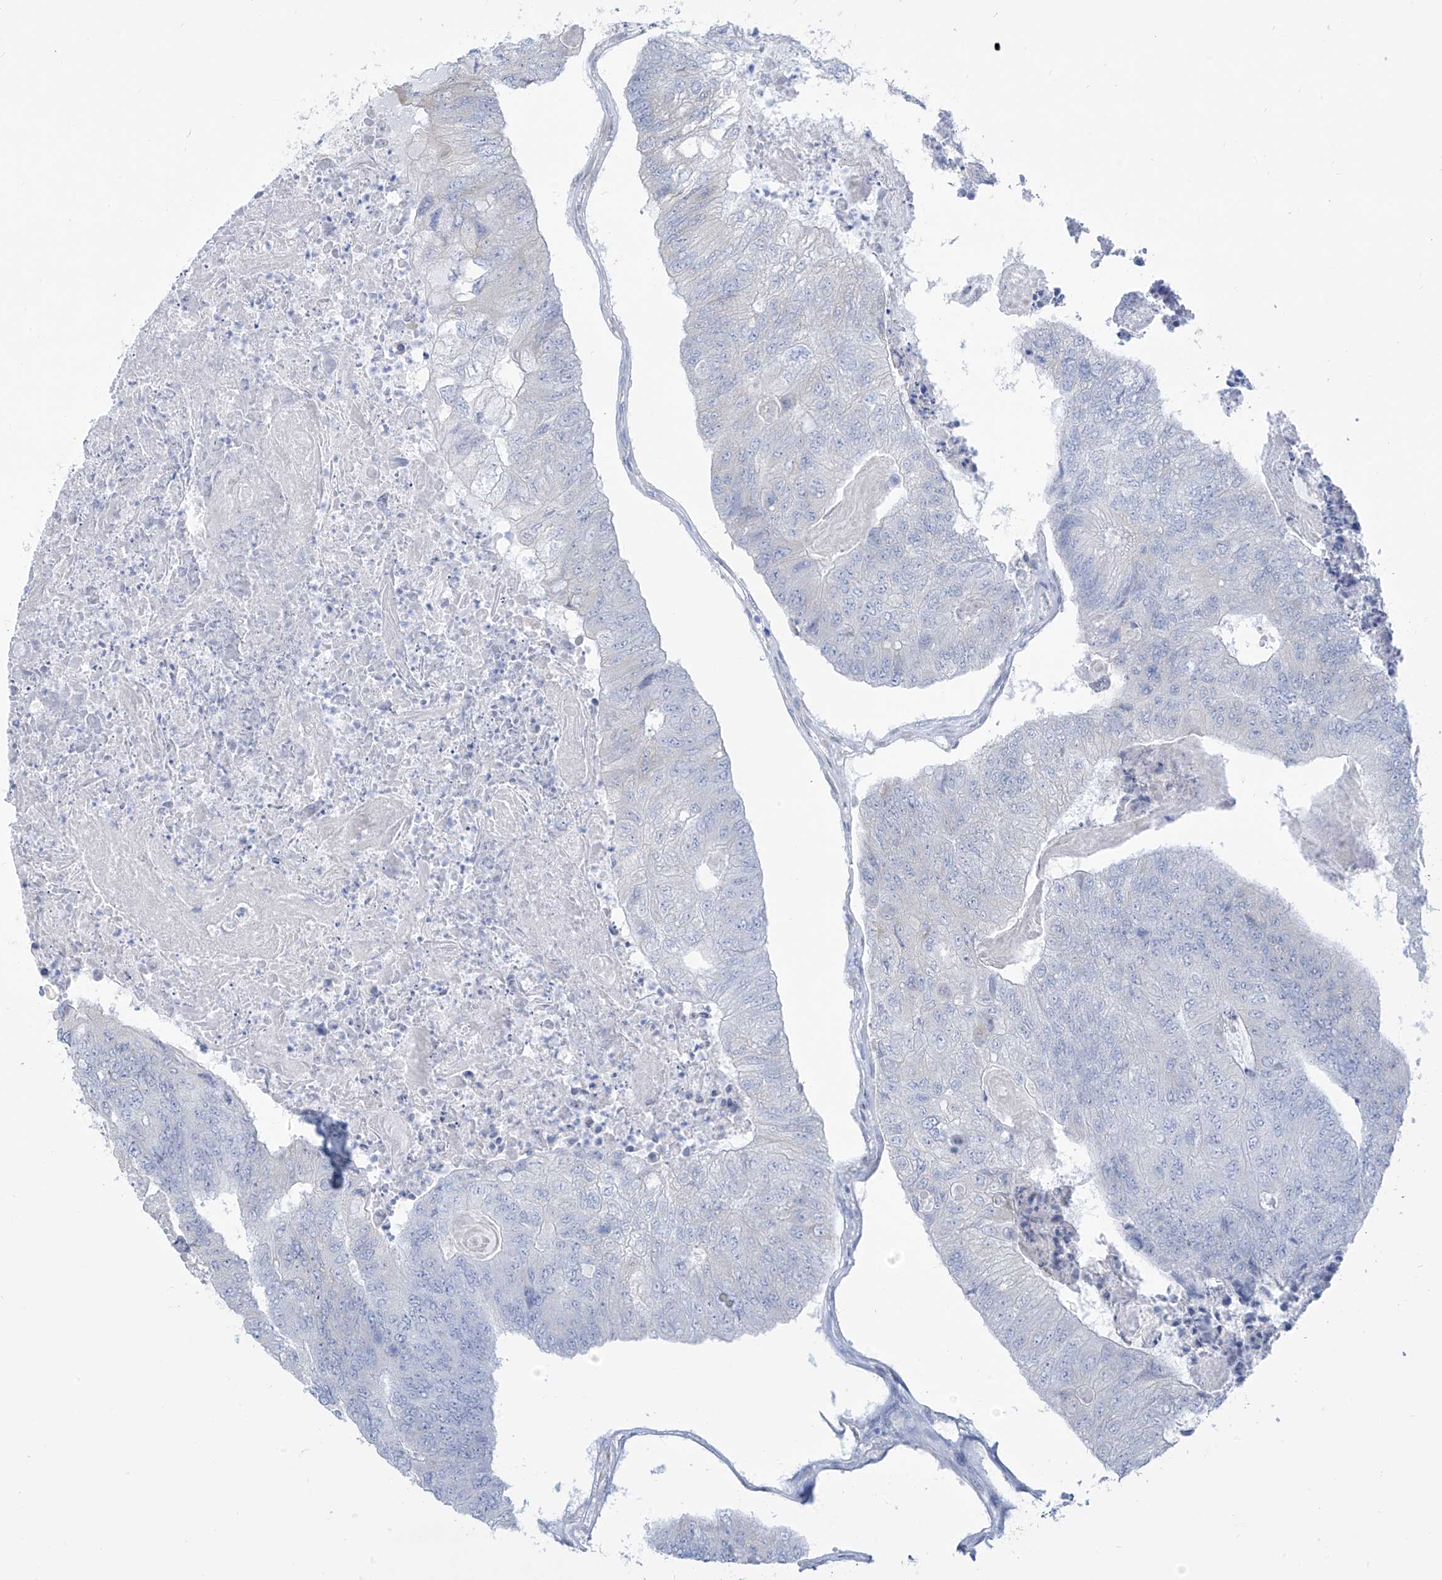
{"staining": {"intensity": "negative", "quantity": "none", "location": "none"}, "tissue": "colorectal cancer", "cell_type": "Tumor cells", "image_type": "cancer", "snomed": [{"axis": "morphology", "description": "Adenocarcinoma, NOS"}, {"axis": "topography", "description": "Colon"}], "caption": "A photomicrograph of colorectal cancer (adenocarcinoma) stained for a protein reveals no brown staining in tumor cells.", "gene": "RCN2", "patient": {"sex": "female", "age": 67}}